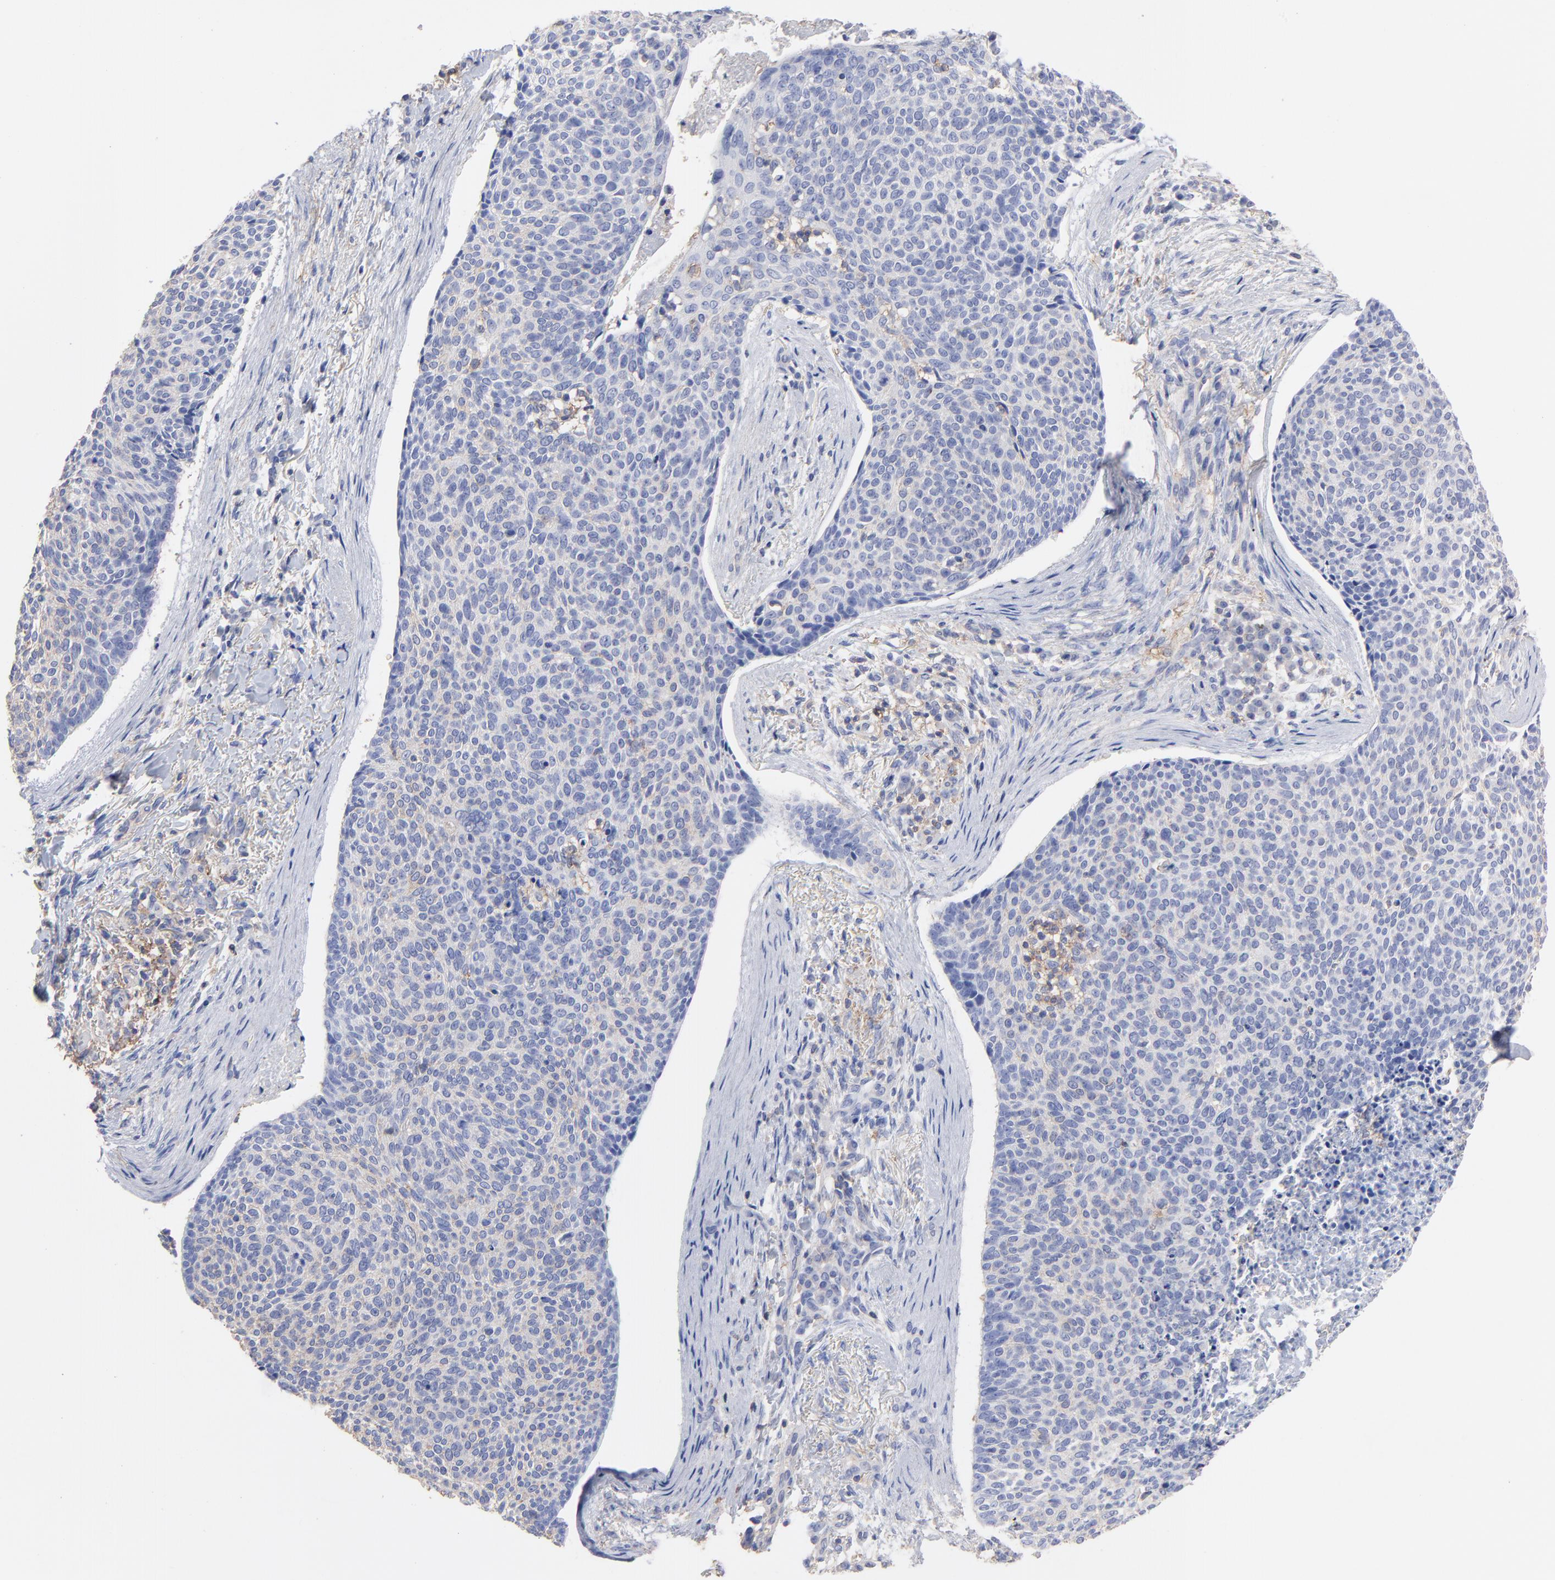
{"staining": {"intensity": "weak", "quantity": "<25%", "location": "cytoplasmic/membranous"}, "tissue": "skin cancer", "cell_type": "Tumor cells", "image_type": "cancer", "snomed": [{"axis": "morphology", "description": "Normal tissue, NOS"}, {"axis": "morphology", "description": "Basal cell carcinoma"}, {"axis": "topography", "description": "Skin"}], "caption": "Micrograph shows no protein expression in tumor cells of skin cancer tissue.", "gene": "ASL", "patient": {"sex": "female", "age": 57}}